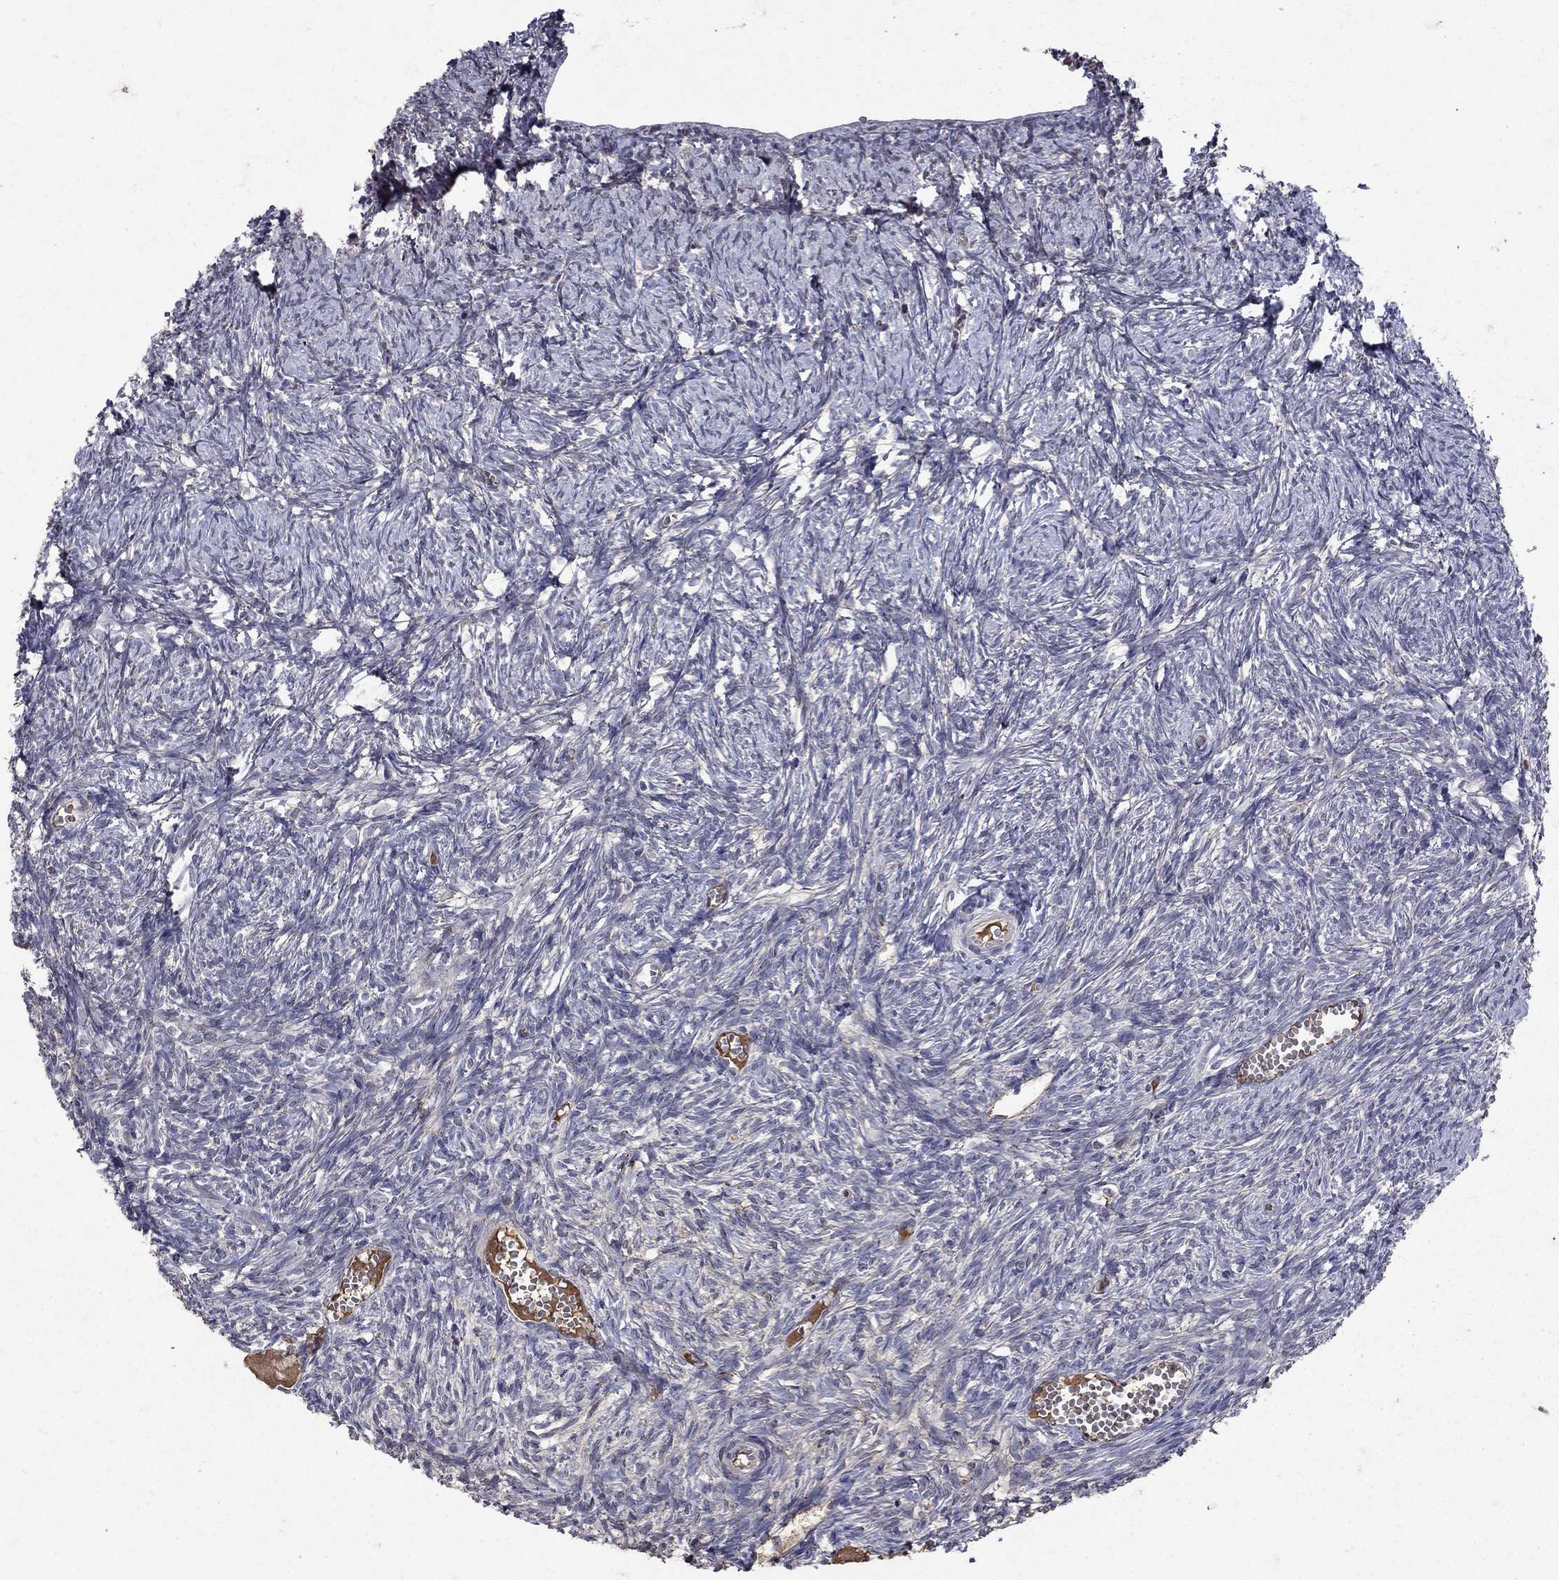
{"staining": {"intensity": "negative", "quantity": "none", "location": "none"}, "tissue": "ovary", "cell_type": "Ovarian stroma cells", "image_type": "normal", "snomed": [{"axis": "morphology", "description": "Normal tissue, NOS"}, {"axis": "topography", "description": "Ovary"}], "caption": "Immunohistochemical staining of normal human ovary shows no significant positivity in ovarian stroma cells. (Stains: DAB immunohistochemistry with hematoxylin counter stain, Microscopy: brightfield microscopy at high magnification).", "gene": "NPC2", "patient": {"sex": "female", "age": 43}}